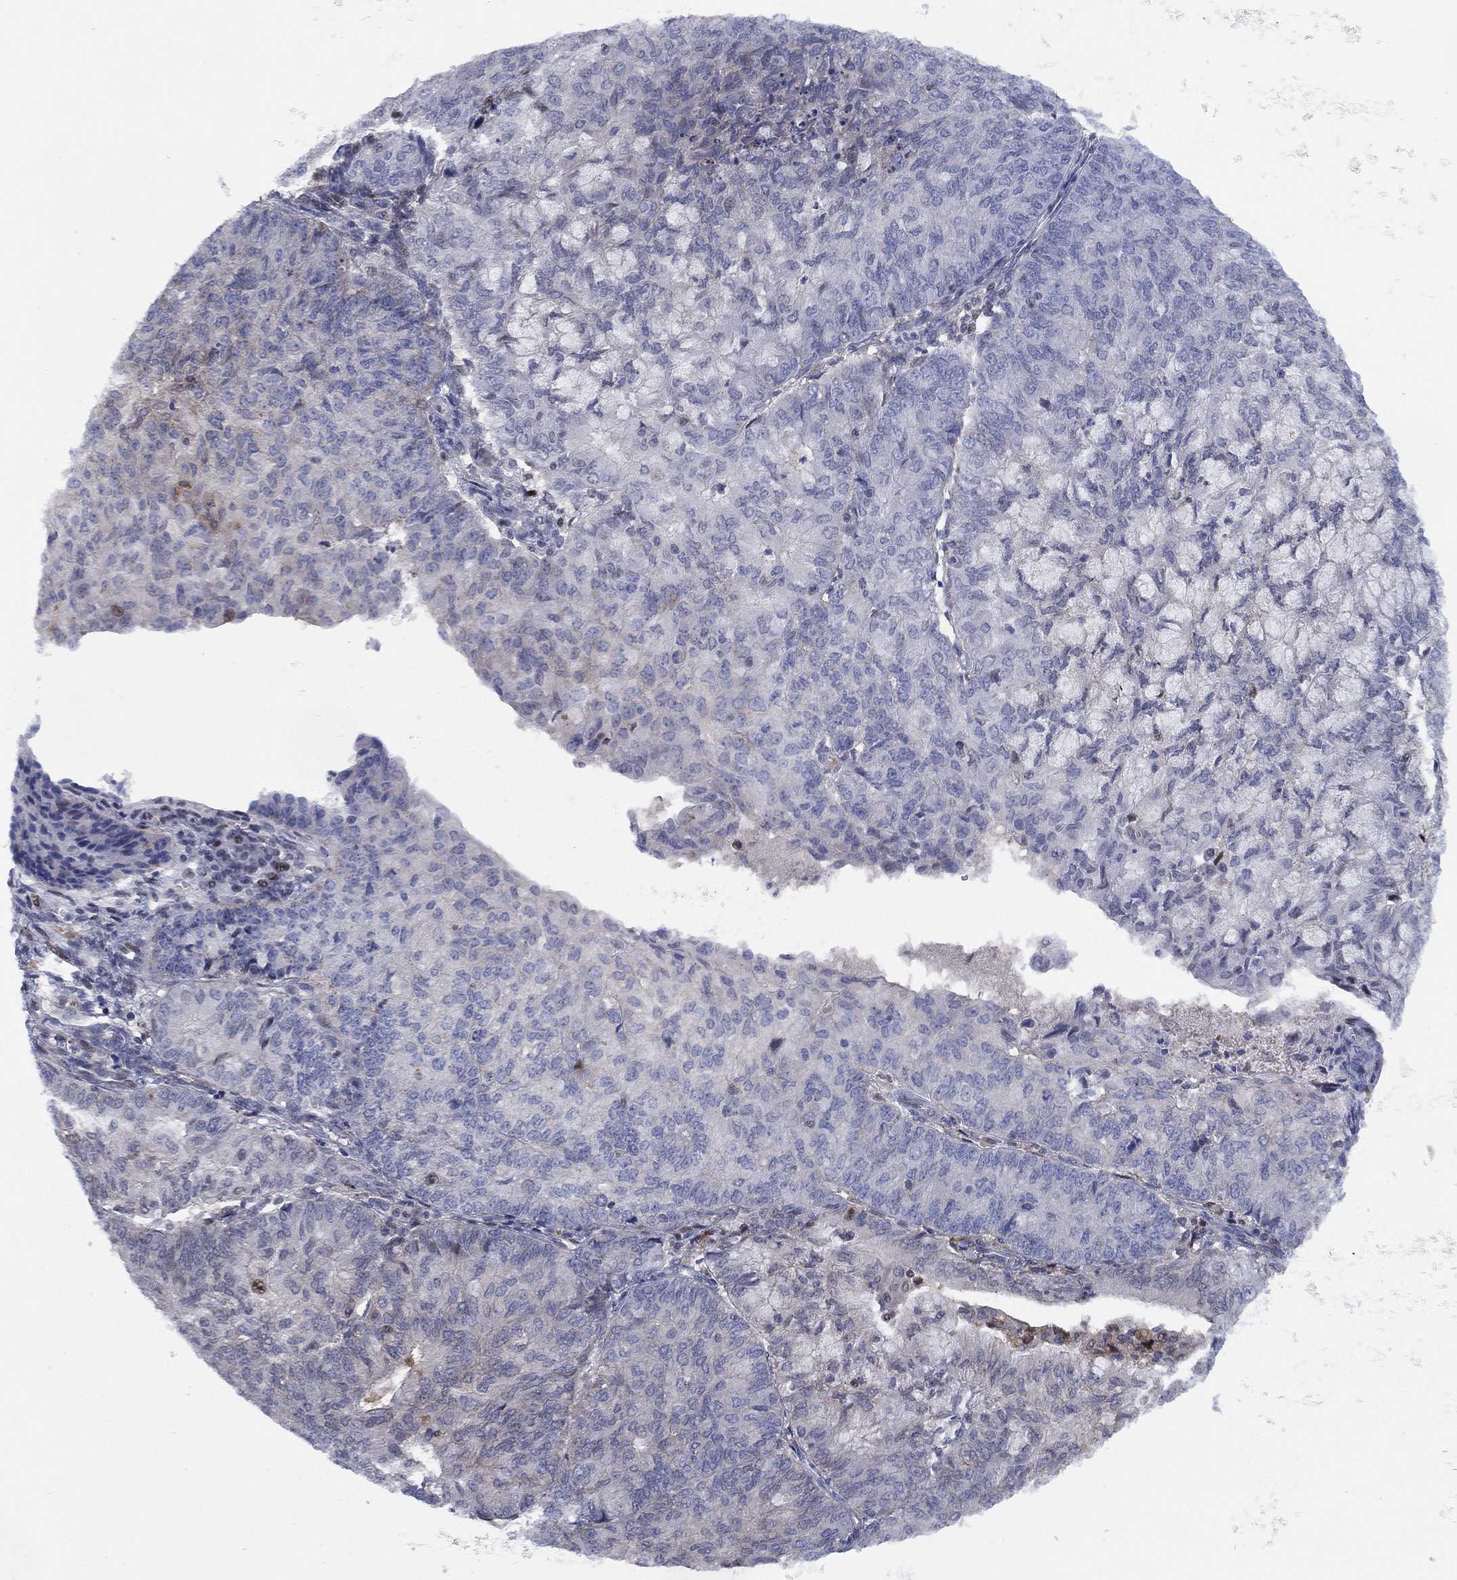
{"staining": {"intensity": "negative", "quantity": "none", "location": "none"}, "tissue": "endometrial cancer", "cell_type": "Tumor cells", "image_type": "cancer", "snomed": [{"axis": "morphology", "description": "Adenocarcinoma, NOS"}, {"axis": "topography", "description": "Endometrium"}], "caption": "Protein analysis of endometrial cancer shows no significant positivity in tumor cells.", "gene": "SLC4A4", "patient": {"sex": "female", "age": 82}}